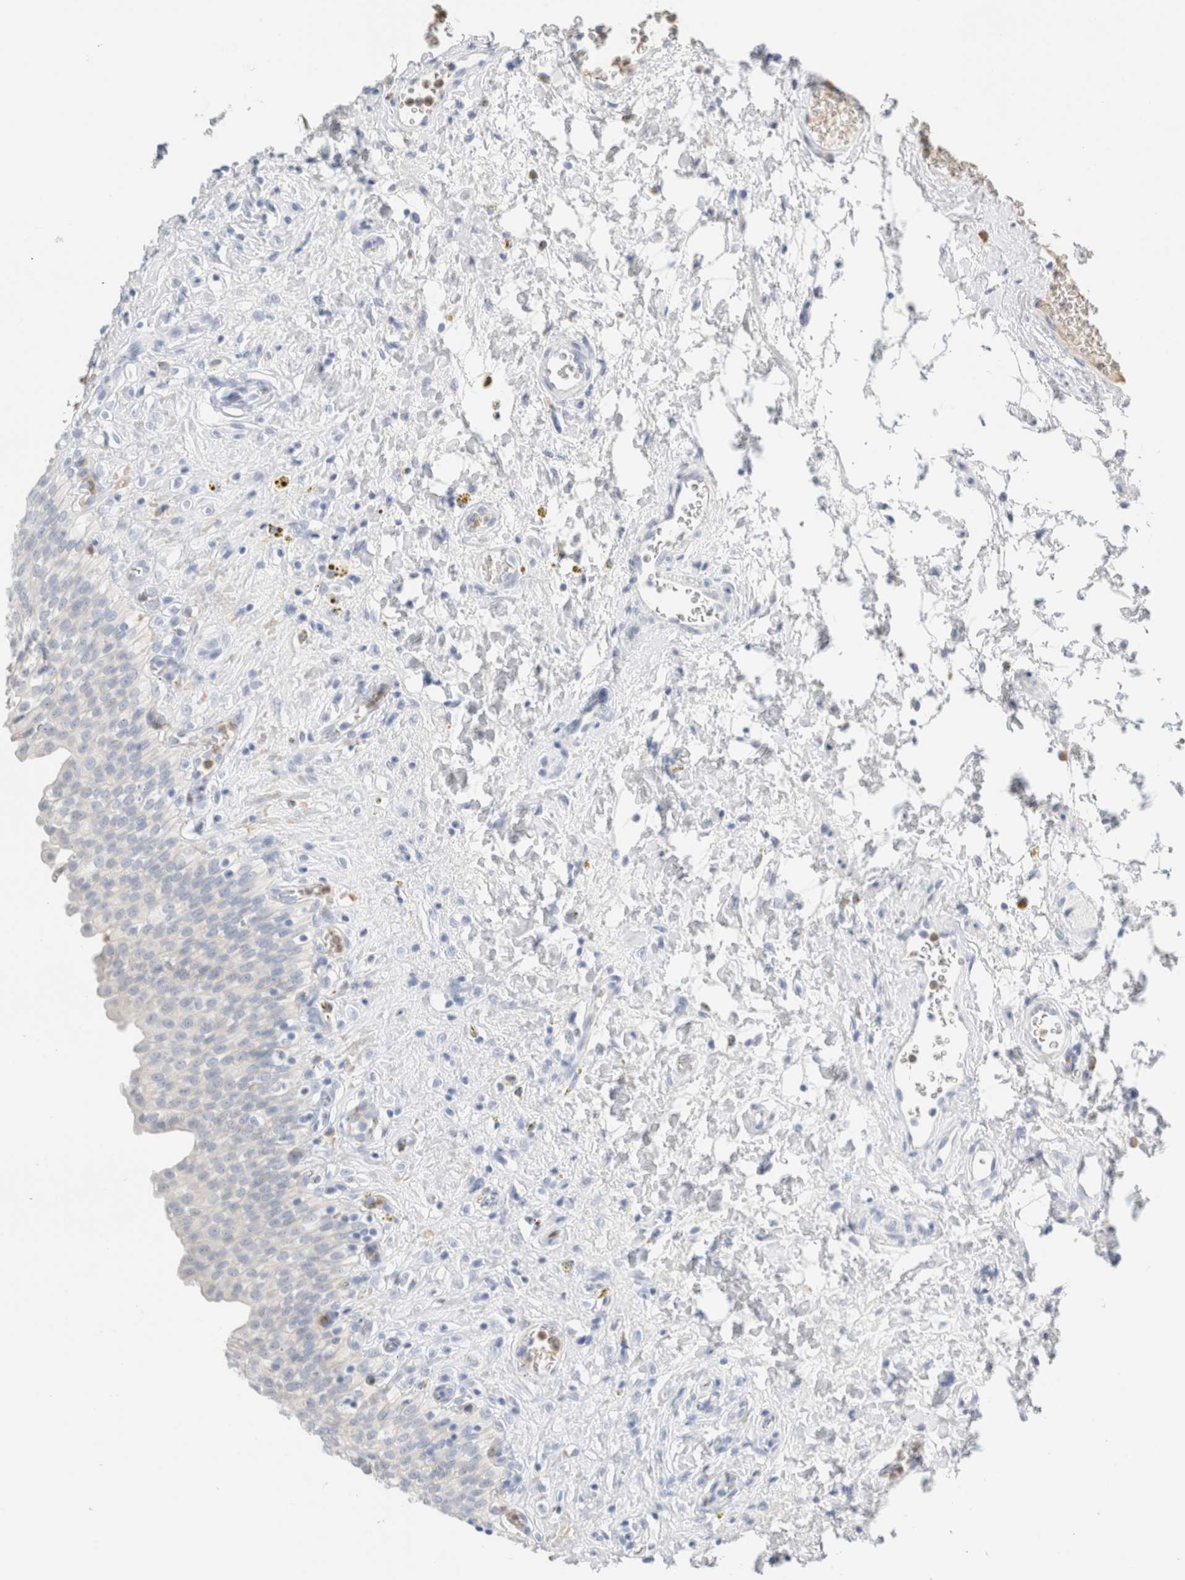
{"staining": {"intensity": "negative", "quantity": "none", "location": "none"}, "tissue": "urinary bladder", "cell_type": "Urothelial cells", "image_type": "normal", "snomed": [{"axis": "morphology", "description": "Urothelial carcinoma, High grade"}, {"axis": "topography", "description": "Urinary bladder"}], "caption": "Immunohistochemistry of normal urinary bladder displays no positivity in urothelial cells.", "gene": "ARG1", "patient": {"sex": "male", "age": 46}}